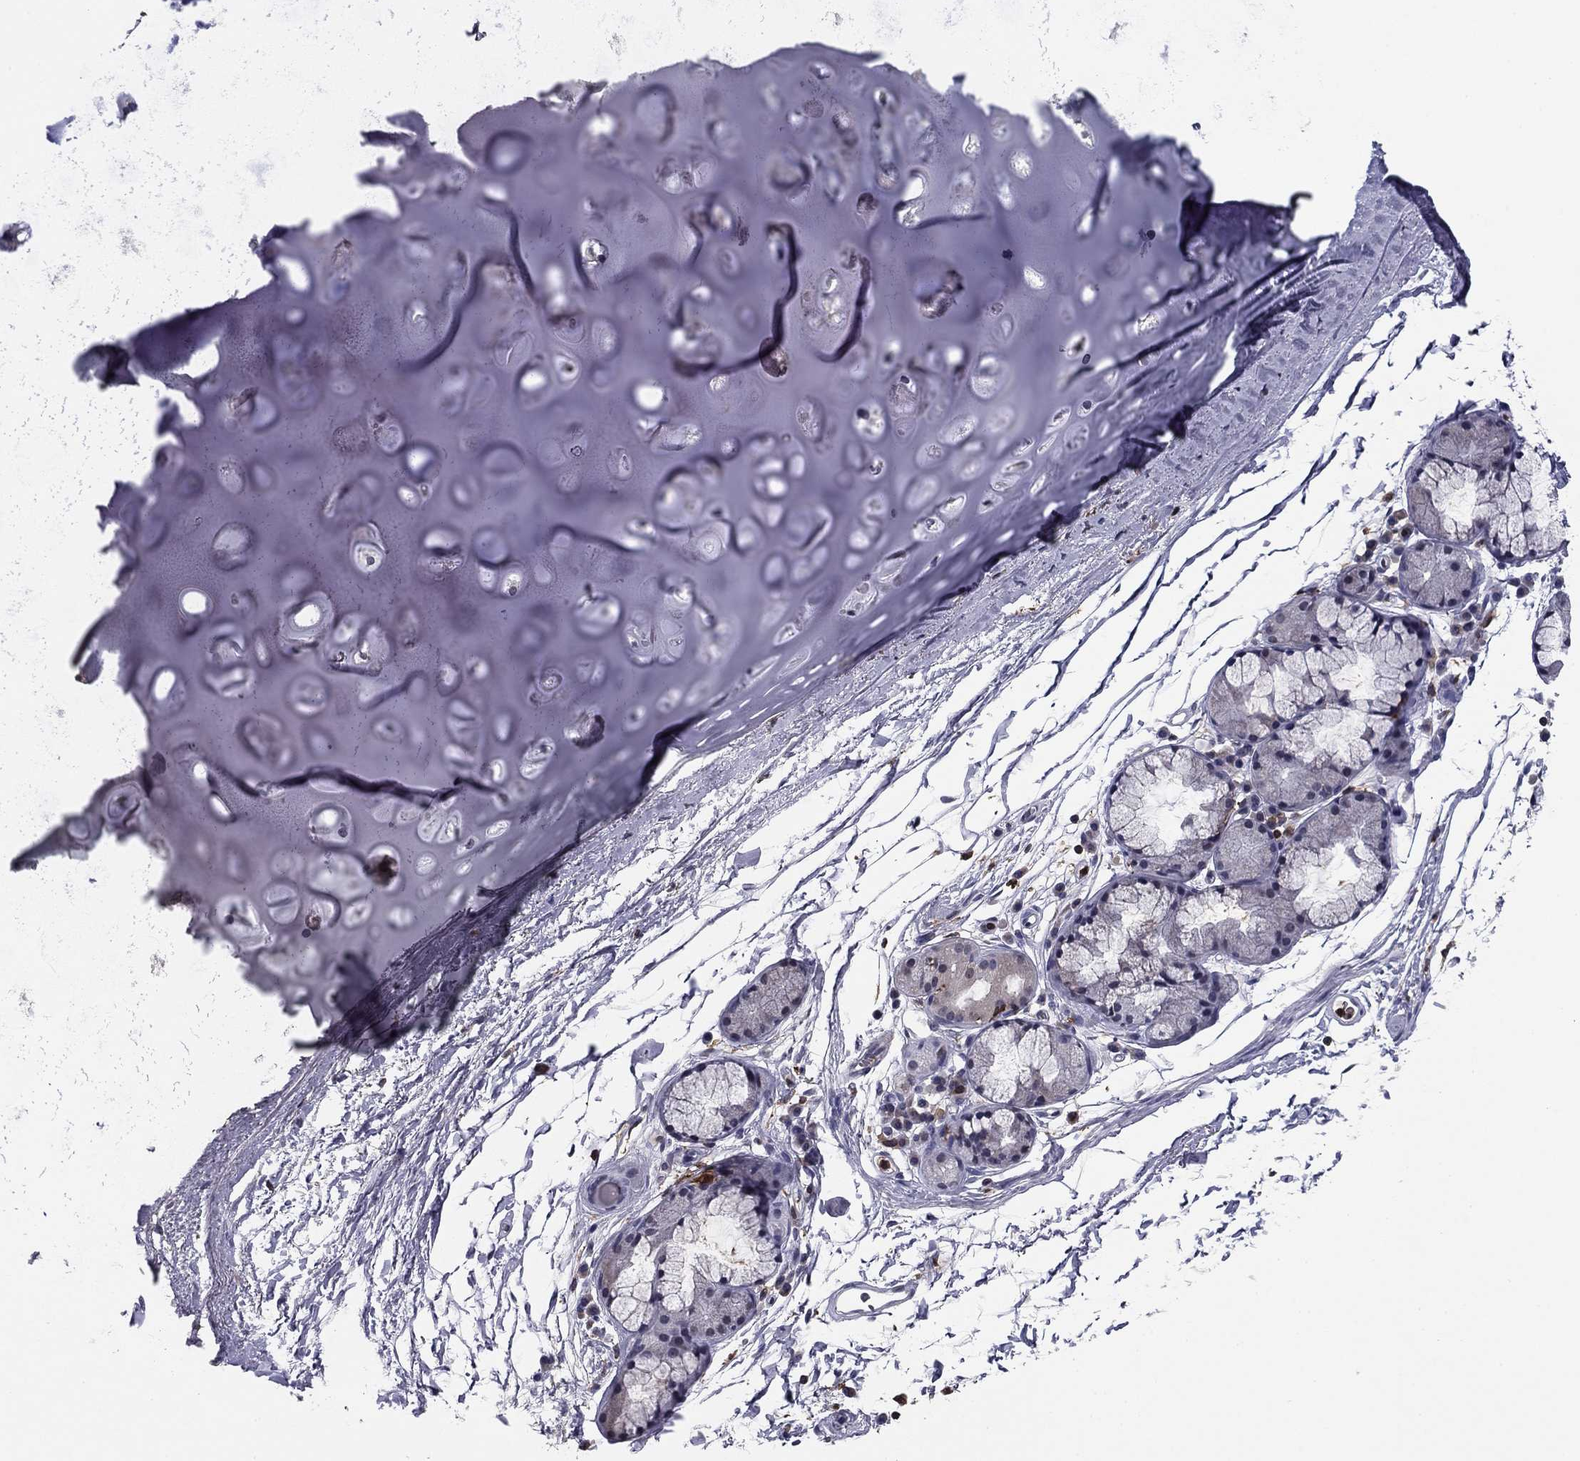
{"staining": {"intensity": "negative", "quantity": "none", "location": "none"}, "tissue": "soft tissue", "cell_type": "Chondrocytes", "image_type": "normal", "snomed": [{"axis": "morphology", "description": "Normal tissue, NOS"}, {"axis": "topography", "description": "Lymph node"}, {"axis": "topography", "description": "Bronchus"}], "caption": "DAB (3,3'-diaminobenzidine) immunohistochemical staining of unremarkable soft tissue demonstrates no significant staining in chondrocytes. The staining is performed using DAB (3,3'-diaminobenzidine) brown chromogen with nuclei counter-stained in using hematoxylin.", "gene": "PLCB2", "patient": {"sex": "female", "age": 70}}